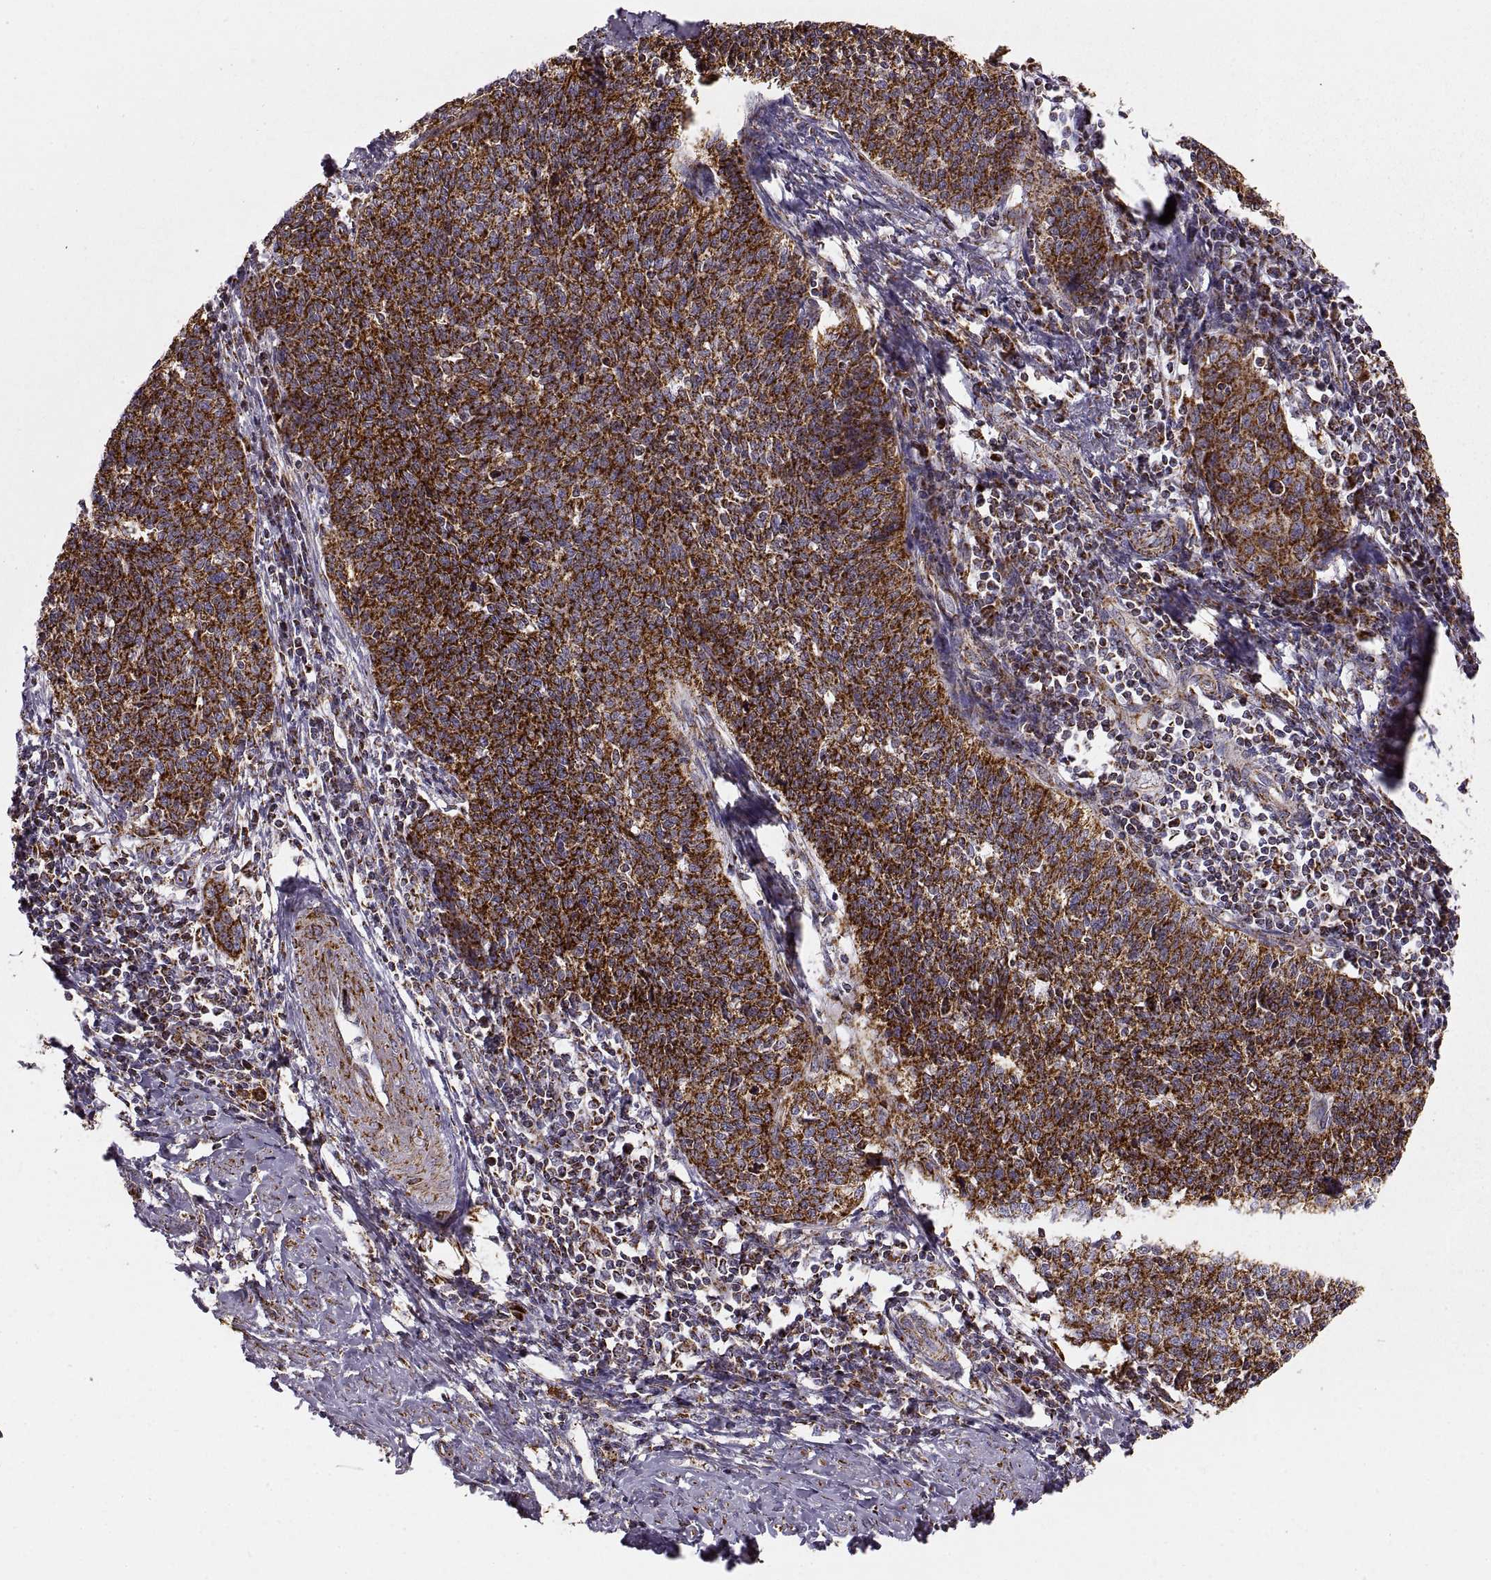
{"staining": {"intensity": "strong", "quantity": ">75%", "location": "cytoplasmic/membranous"}, "tissue": "cervical cancer", "cell_type": "Tumor cells", "image_type": "cancer", "snomed": [{"axis": "morphology", "description": "Squamous cell carcinoma, NOS"}, {"axis": "topography", "description": "Cervix"}], "caption": "DAB immunohistochemical staining of cervical cancer (squamous cell carcinoma) shows strong cytoplasmic/membranous protein staining in approximately >75% of tumor cells.", "gene": "ARSD", "patient": {"sex": "female", "age": 39}}